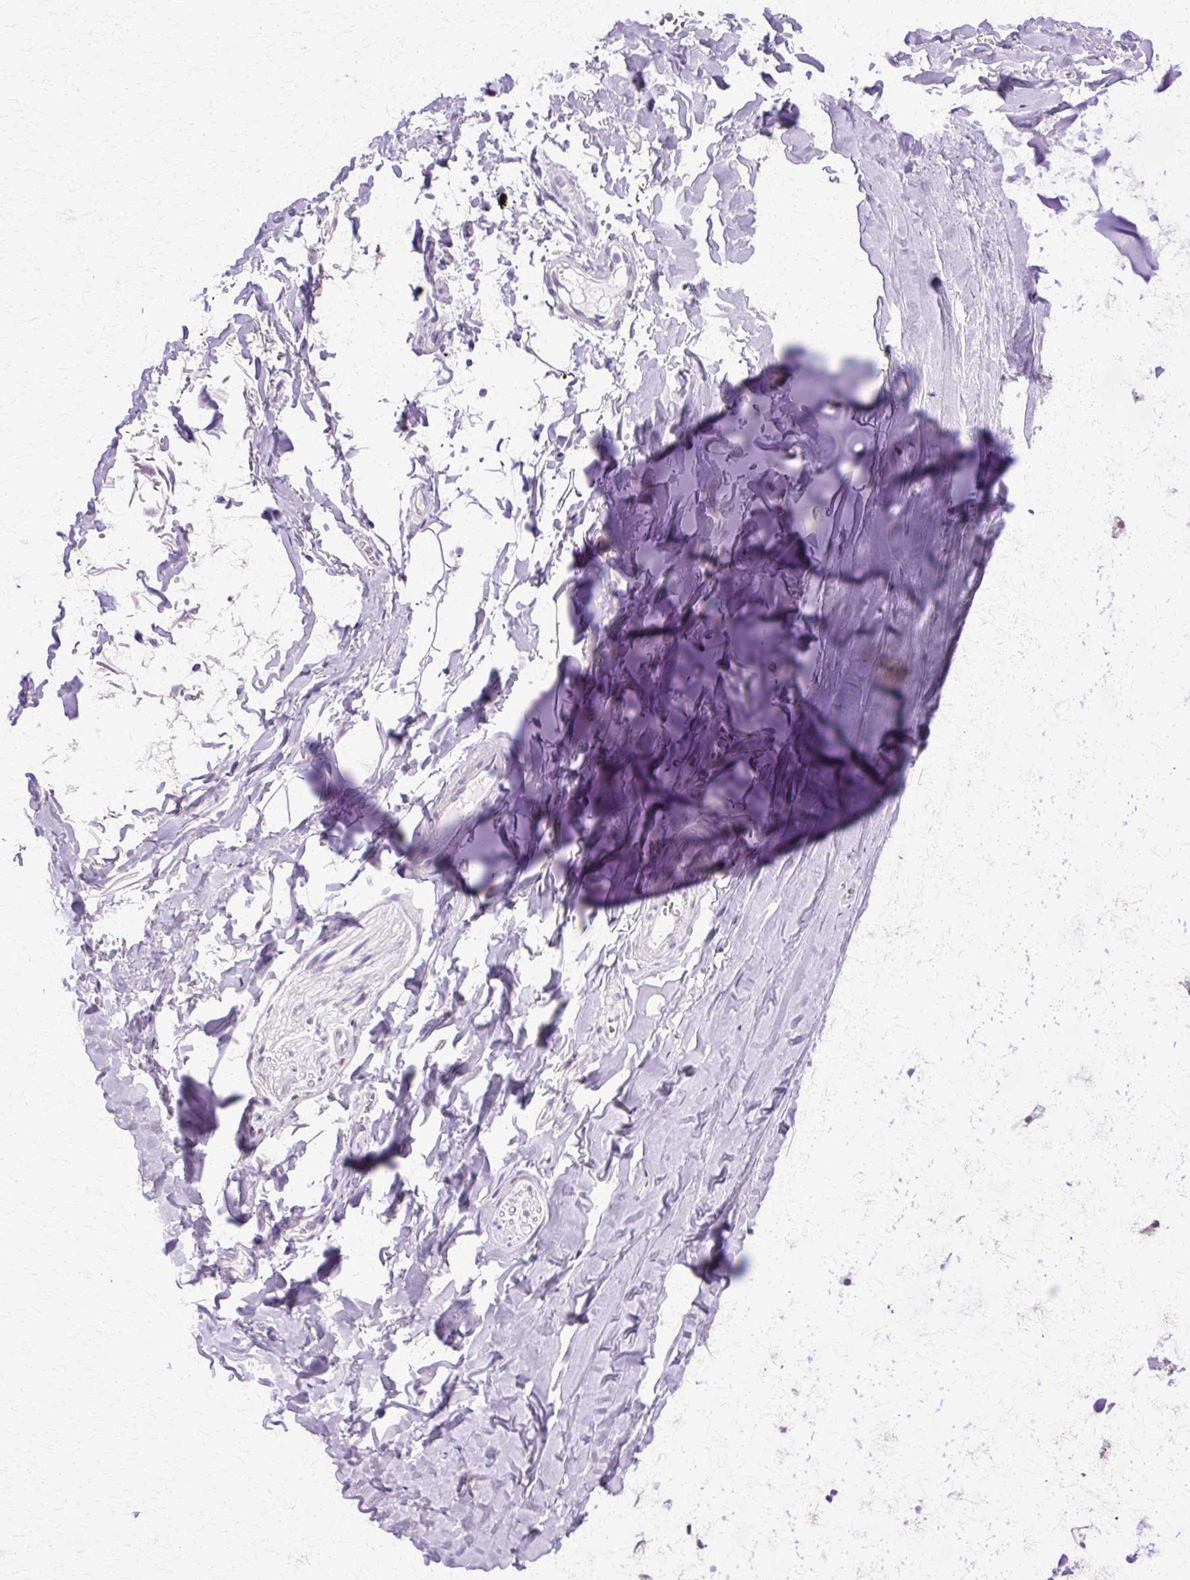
{"staining": {"intensity": "negative", "quantity": "none", "location": "none"}, "tissue": "soft tissue", "cell_type": "Chondrocytes", "image_type": "normal", "snomed": [{"axis": "morphology", "description": "Normal tissue, NOS"}, {"axis": "topography", "description": "Cartilage tissue"}, {"axis": "topography", "description": "Bronchus"}, {"axis": "topography", "description": "Peripheral nerve tissue"}], "caption": "Immunohistochemistry of unremarkable soft tissue displays no staining in chondrocytes.", "gene": "HSPA1A", "patient": {"sex": "female", "age": 59}}